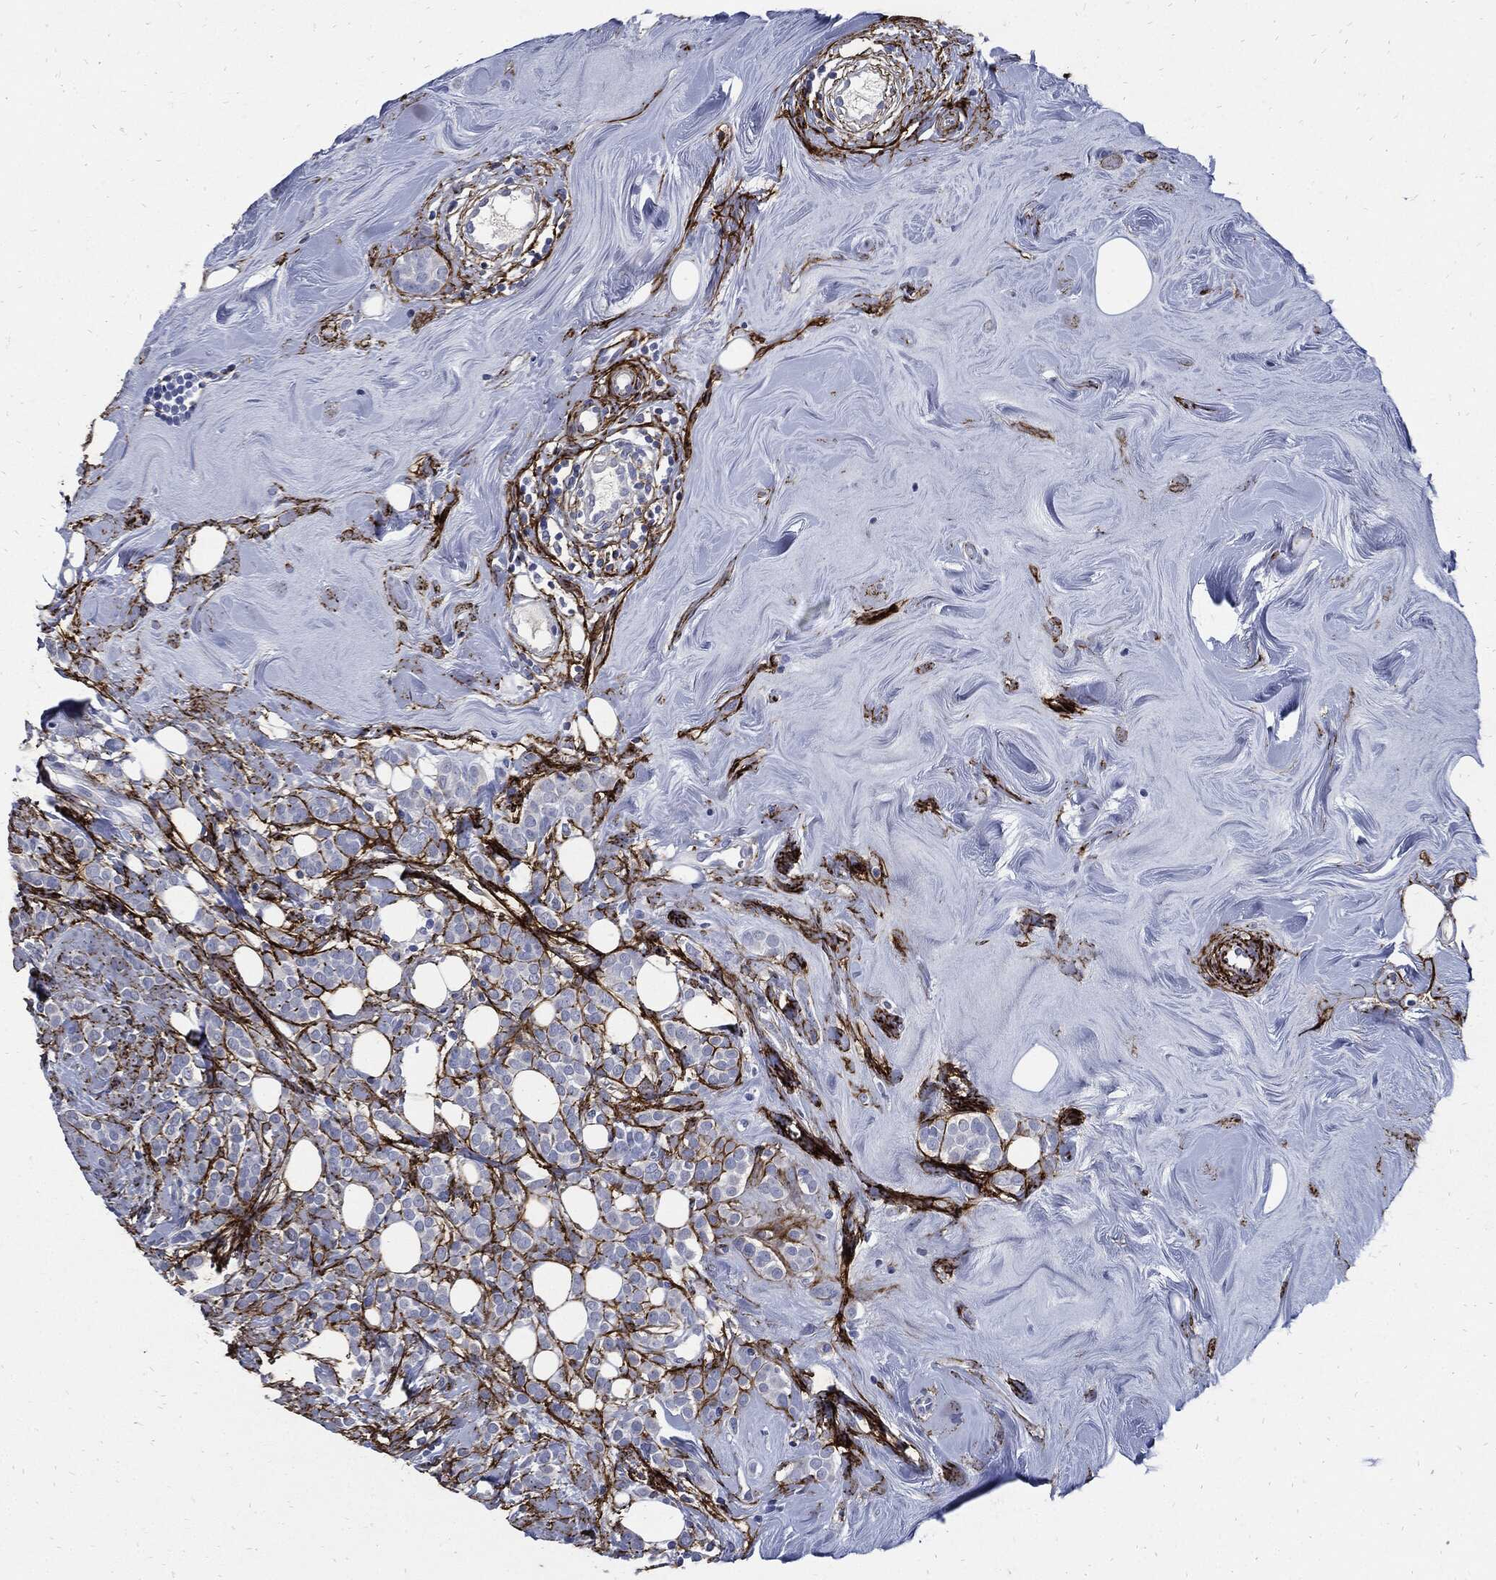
{"staining": {"intensity": "negative", "quantity": "none", "location": "none"}, "tissue": "breast cancer", "cell_type": "Tumor cells", "image_type": "cancer", "snomed": [{"axis": "morphology", "description": "Lobular carcinoma"}, {"axis": "topography", "description": "Breast"}], "caption": "Tumor cells are negative for protein expression in human lobular carcinoma (breast).", "gene": "FBN1", "patient": {"sex": "female", "age": 49}}